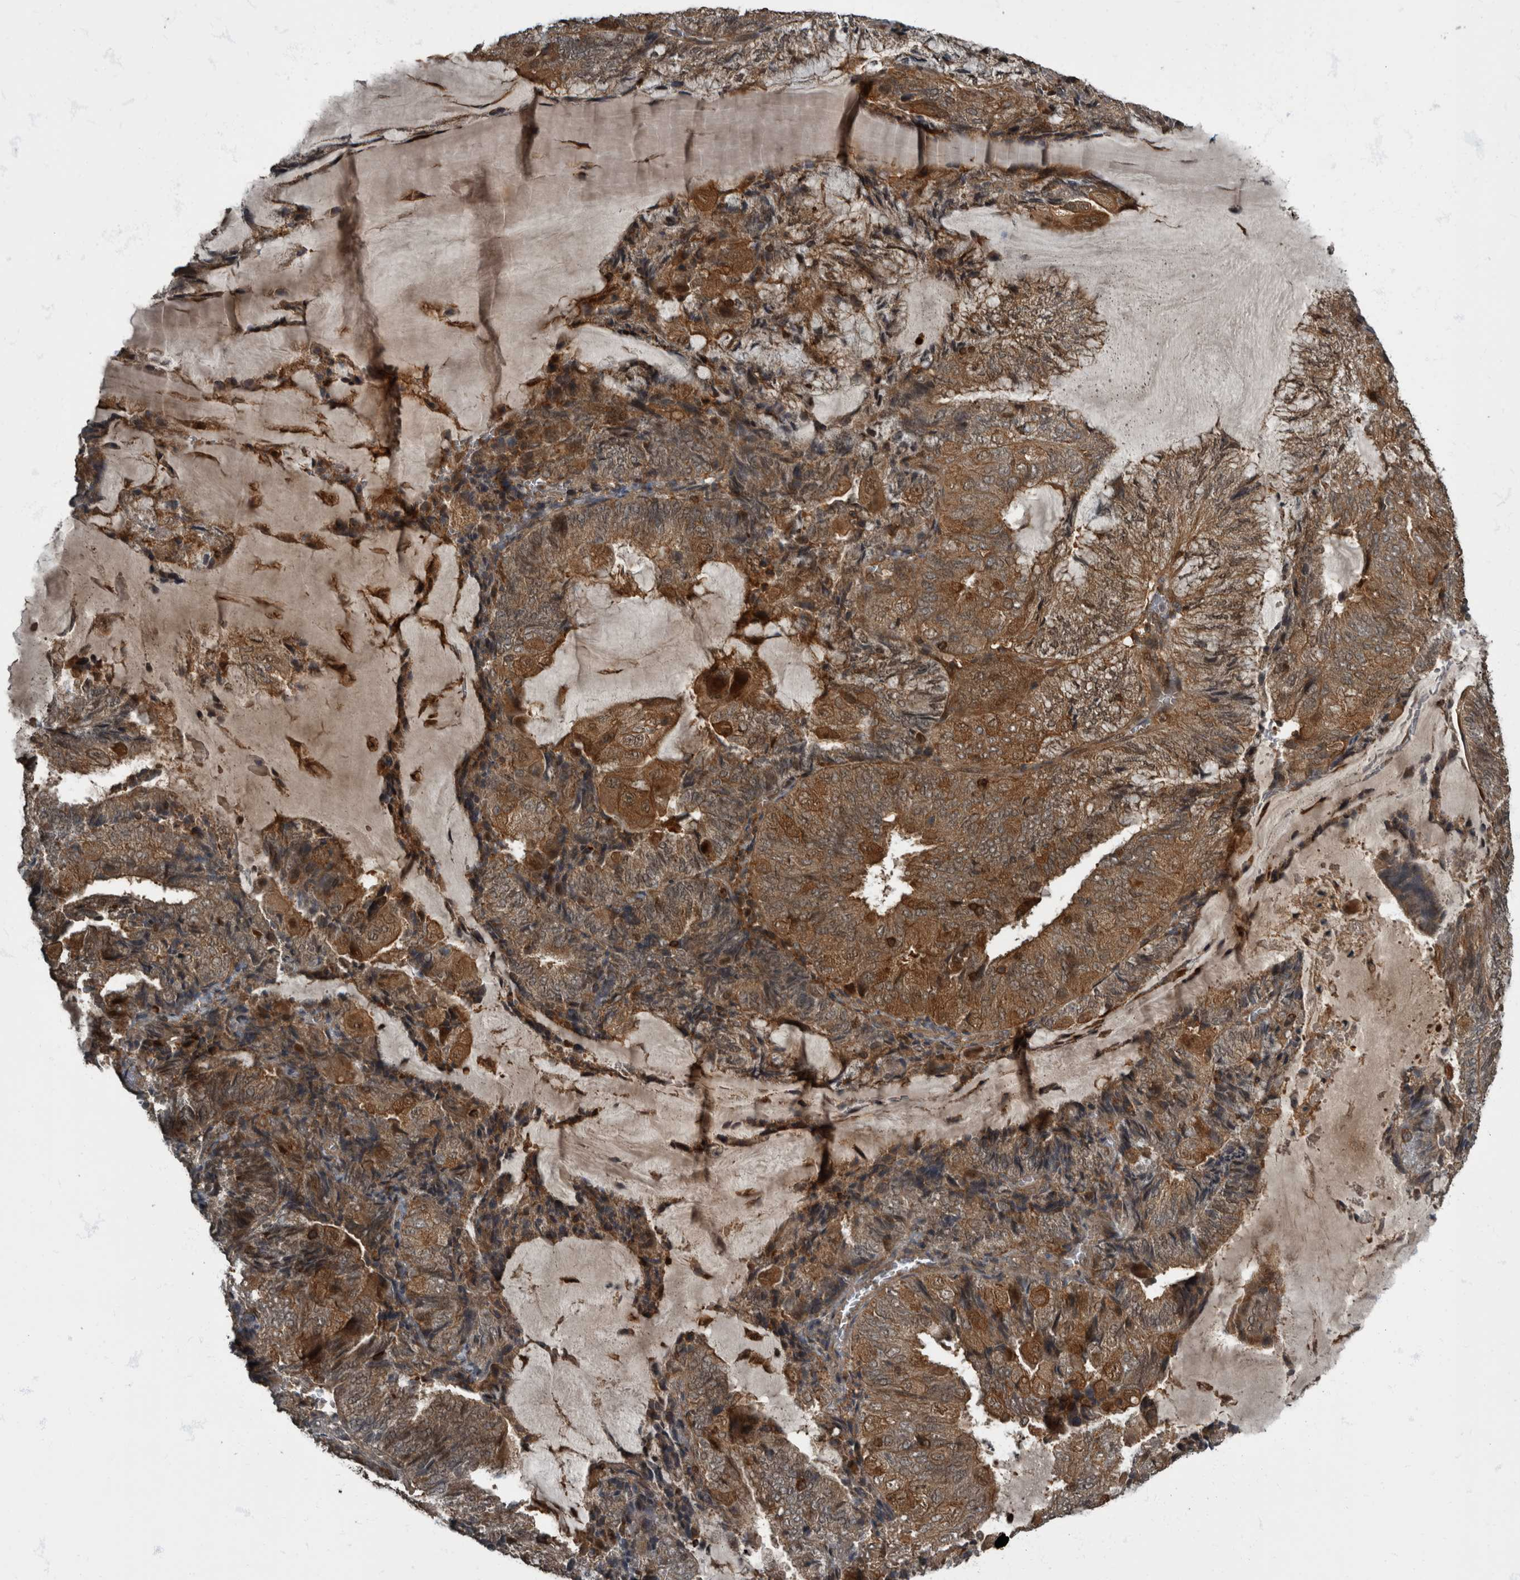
{"staining": {"intensity": "moderate", "quantity": ">75%", "location": "cytoplasmic/membranous"}, "tissue": "endometrial cancer", "cell_type": "Tumor cells", "image_type": "cancer", "snomed": [{"axis": "morphology", "description": "Adenocarcinoma, NOS"}, {"axis": "topography", "description": "Endometrium"}], "caption": "A high-resolution histopathology image shows immunohistochemistry (IHC) staining of endometrial cancer (adenocarcinoma), which displays moderate cytoplasmic/membranous positivity in approximately >75% of tumor cells. Using DAB (brown) and hematoxylin (blue) stains, captured at high magnification using brightfield microscopy.", "gene": "RABGGTB", "patient": {"sex": "female", "age": 81}}